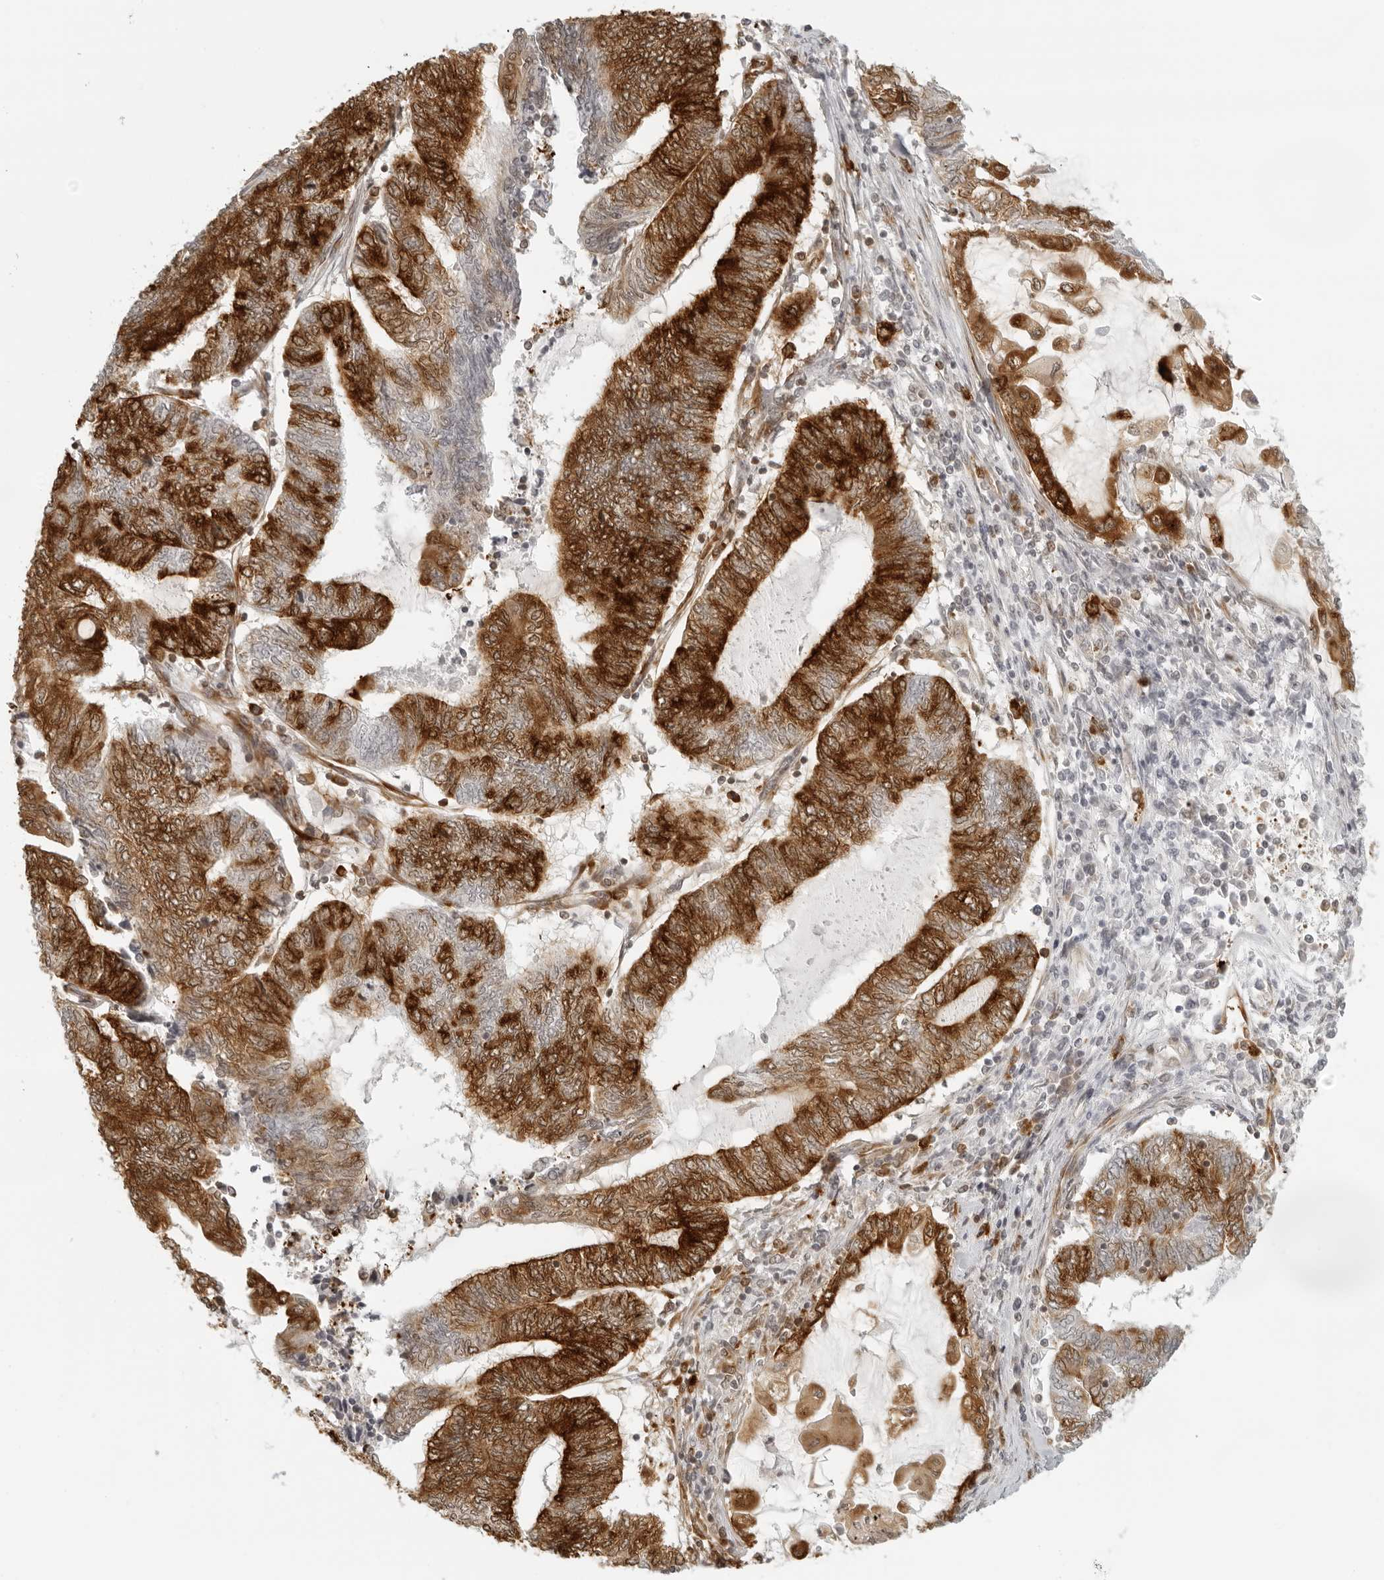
{"staining": {"intensity": "strong", "quantity": "25%-75%", "location": "cytoplasmic/membranous"}, "tissue": "endometrial cancer", "cell_type": "Tumor cells", "image_type": "cancer", "snomed": [{"axis": "morphology", "description": "Adenocarcinoma, NOS"}, {"axis": "topography", "description": "Uterus"}, {"axis": "topography", "description": "Endometrium"}], "caption": "IHC micrograph of endometrial cancer stained for a protein (brown), which shows high levels of strong cytoplasmic/membranous expression in about 25%-75% of tumor cells.", "gene": "EIF4G1", "patient": {"sex": "female", "age": 70}}